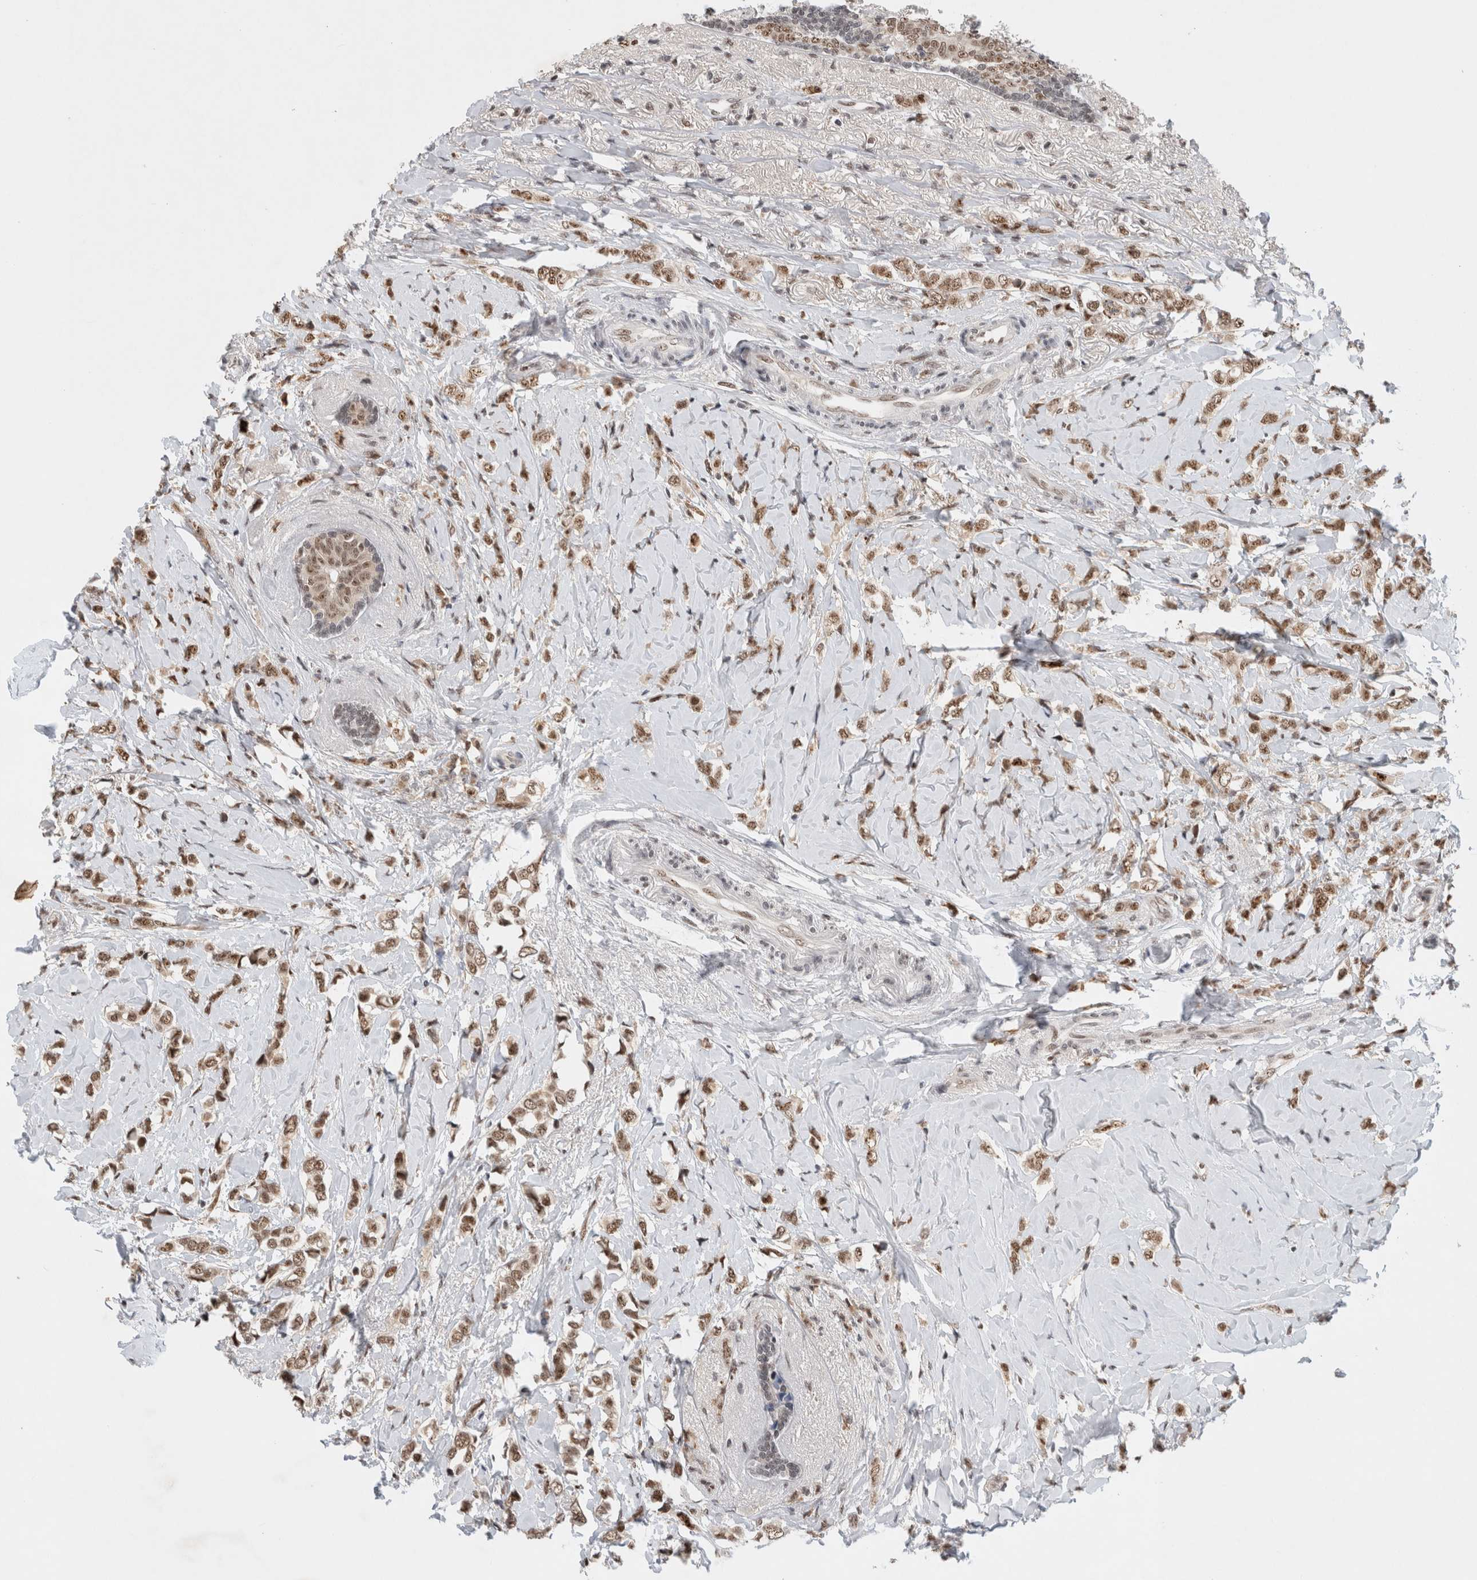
{"staining": {"intensity": "moderate", "quantity": ">75%", "location": "nuclear"}, "tissue": "breast cancer", "cell_type": "Tumor cells", "image_type": "cancer", "snomed": [{"axis": "morphology", "description": "Normal tissue, NOS"}, {"axis": "morphology", "description": "Lobular carcinoma"}, {"axis": "topography", "description": "Breast"}], "caption": "This is a photomicrograph of immunohistochemistry staining of lobular carcinoma (breast), which shows moderate positivity in the nuclear of tumor cells.", "gene": "NCAPG2", "patient": {"sex": "female", "age": 47}}